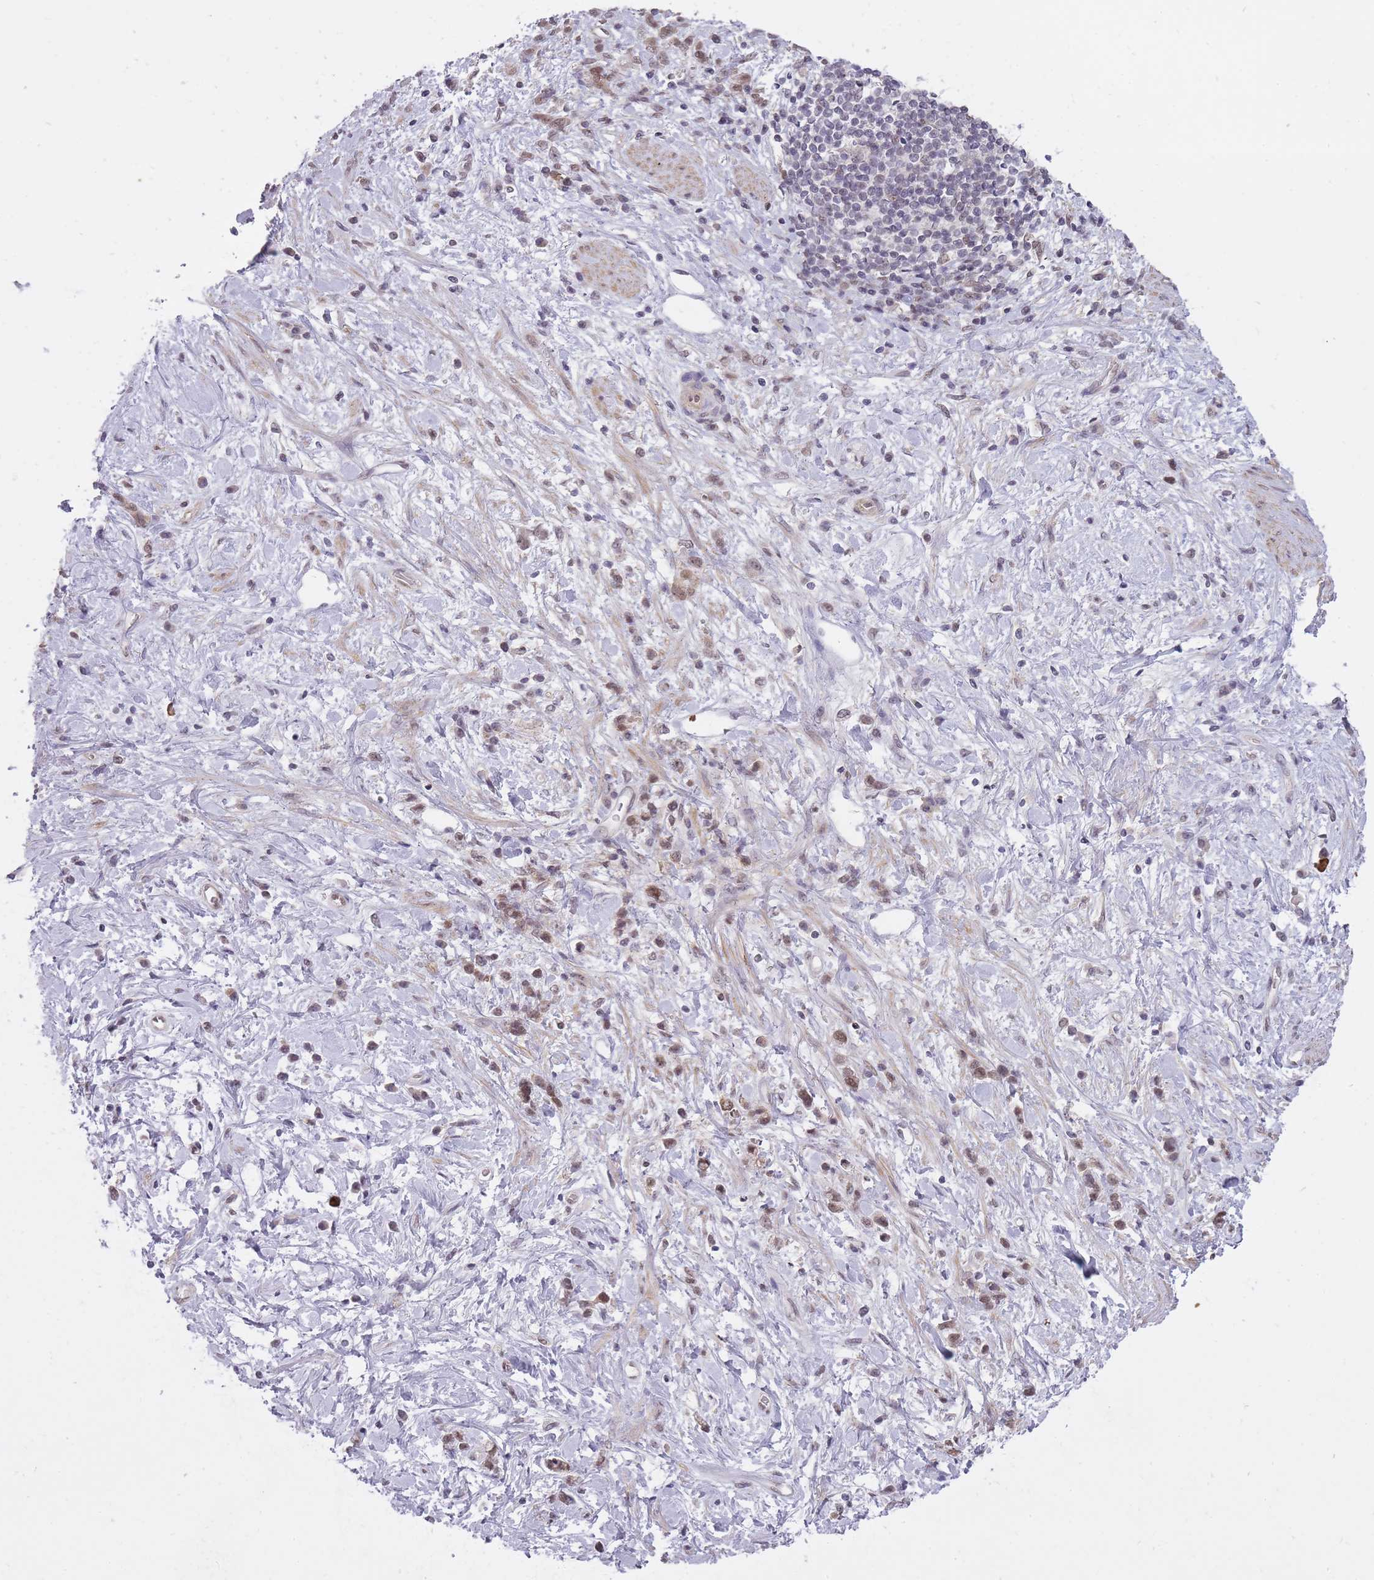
{"staining": {"intensity": "moderate", "quantity": ">75%", "location": "nuclear"}, "tissue": "stomach cancer", "cell_type": "Tumor cells", "image_type": "cancer", "snomed": [{"axis": "morphology", "description": "Adenocarcinoma, NOS"}, {"axis": "topography", "description": "Stomach"}], "caption": "This image demonstrates immunohistochemistry staining of human stomach cancer (adenocarcinoma), with medium moderate nuclear expression in about >75% of tumor cells.", "gene": "TIGD1", "patient": {"sex": "female", "age": 60}}